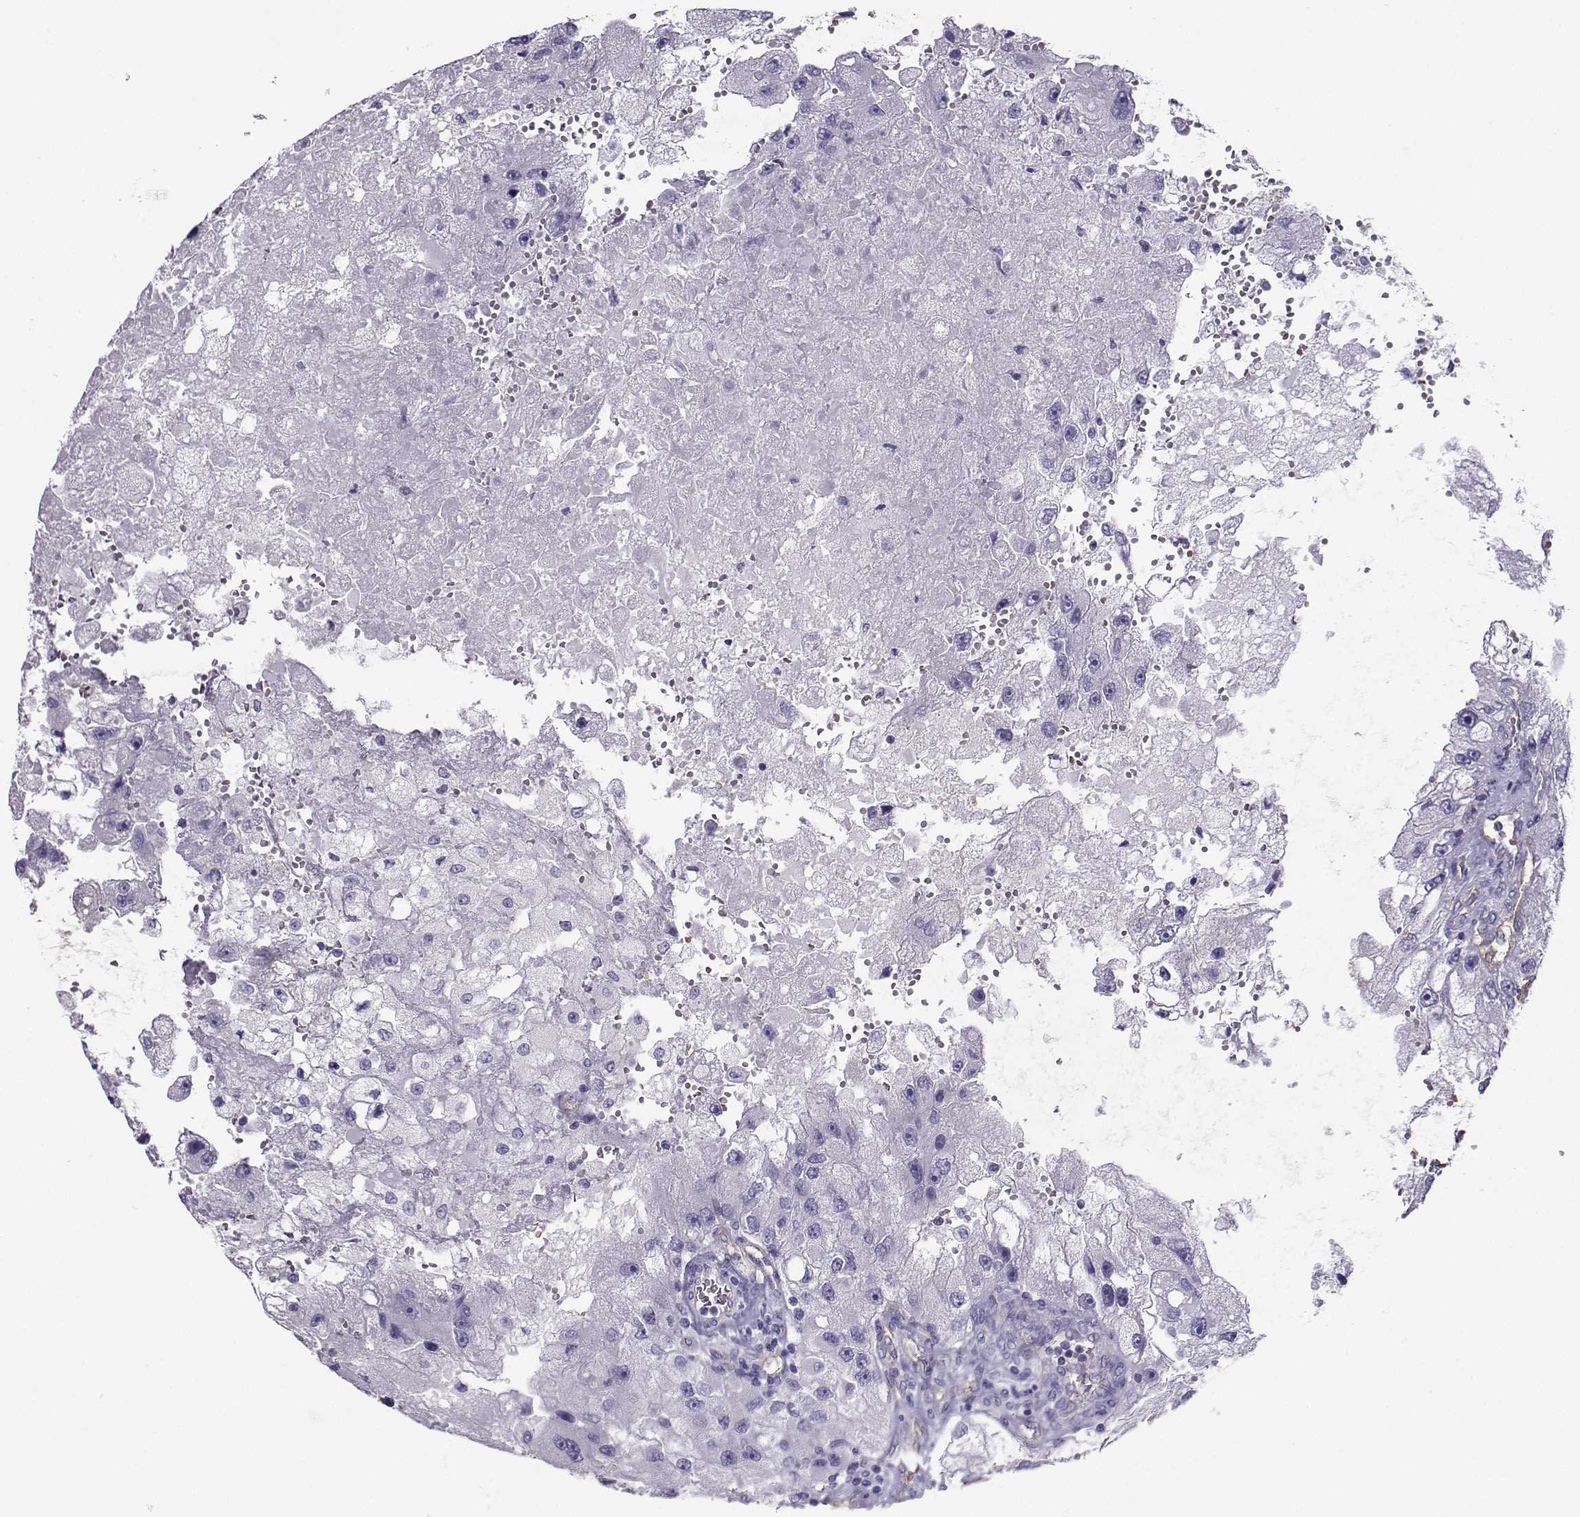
{"staining": {"intensity": "negative", "quantity": "none", "location": "none"}, "tissue": "renal cancer", "cell_type": "Tumor cells", "image_type": "cancer", "snomed": [{"axis": "morphology", "description": "Adenocarcinoma, NOS"}, {"axis": "topography", "description": "Kidney"}], "caption": "Micrograph shows no protein positivity in tumor cells of adenocarcinoma (renal) tissue.", "gene": "CLUL1", "patient": {"sex": "male", "age": 63}}